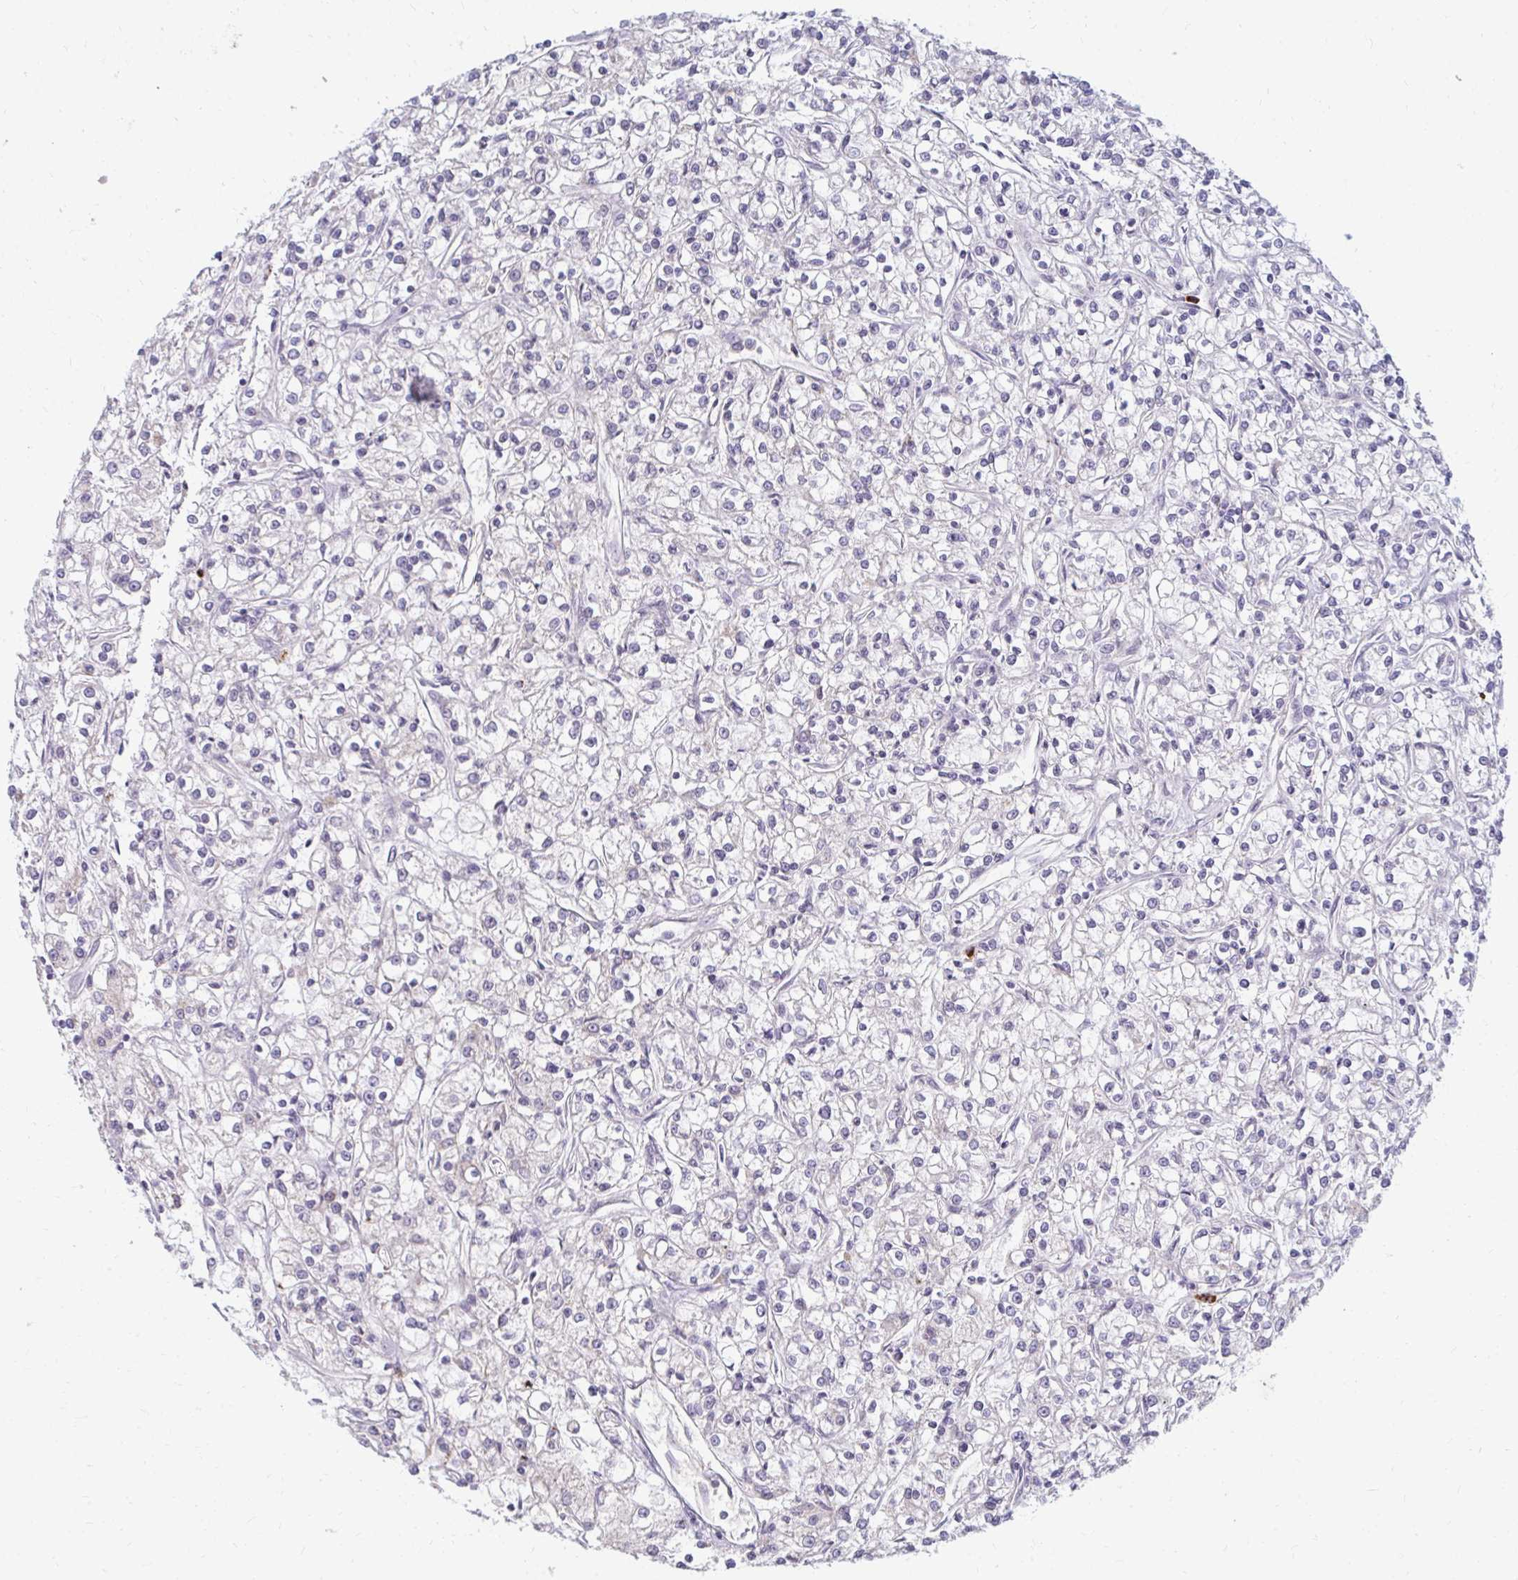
{"staining": {"intensity": "negative", "quantity": "none", "location": "none"}, "tissue": "renal cancer", "cell_type": "Tumor cells", "image_type": "cancer", "snomed": [{"axis": "morphology", "description": "Adenocarcinoma, NOS"}, {"axis": "topography", "description": "Kidney"}], "caption": "This micrograph is of adenocarcinoma (renal) stained with immunohistochemistry (IHC) to label a protein in brown with the nuclei are counter-stained blue. There is no positivity in tumor cells.", "gene": "RAB33A", "patient": {"sex": "female", "age": 59}}